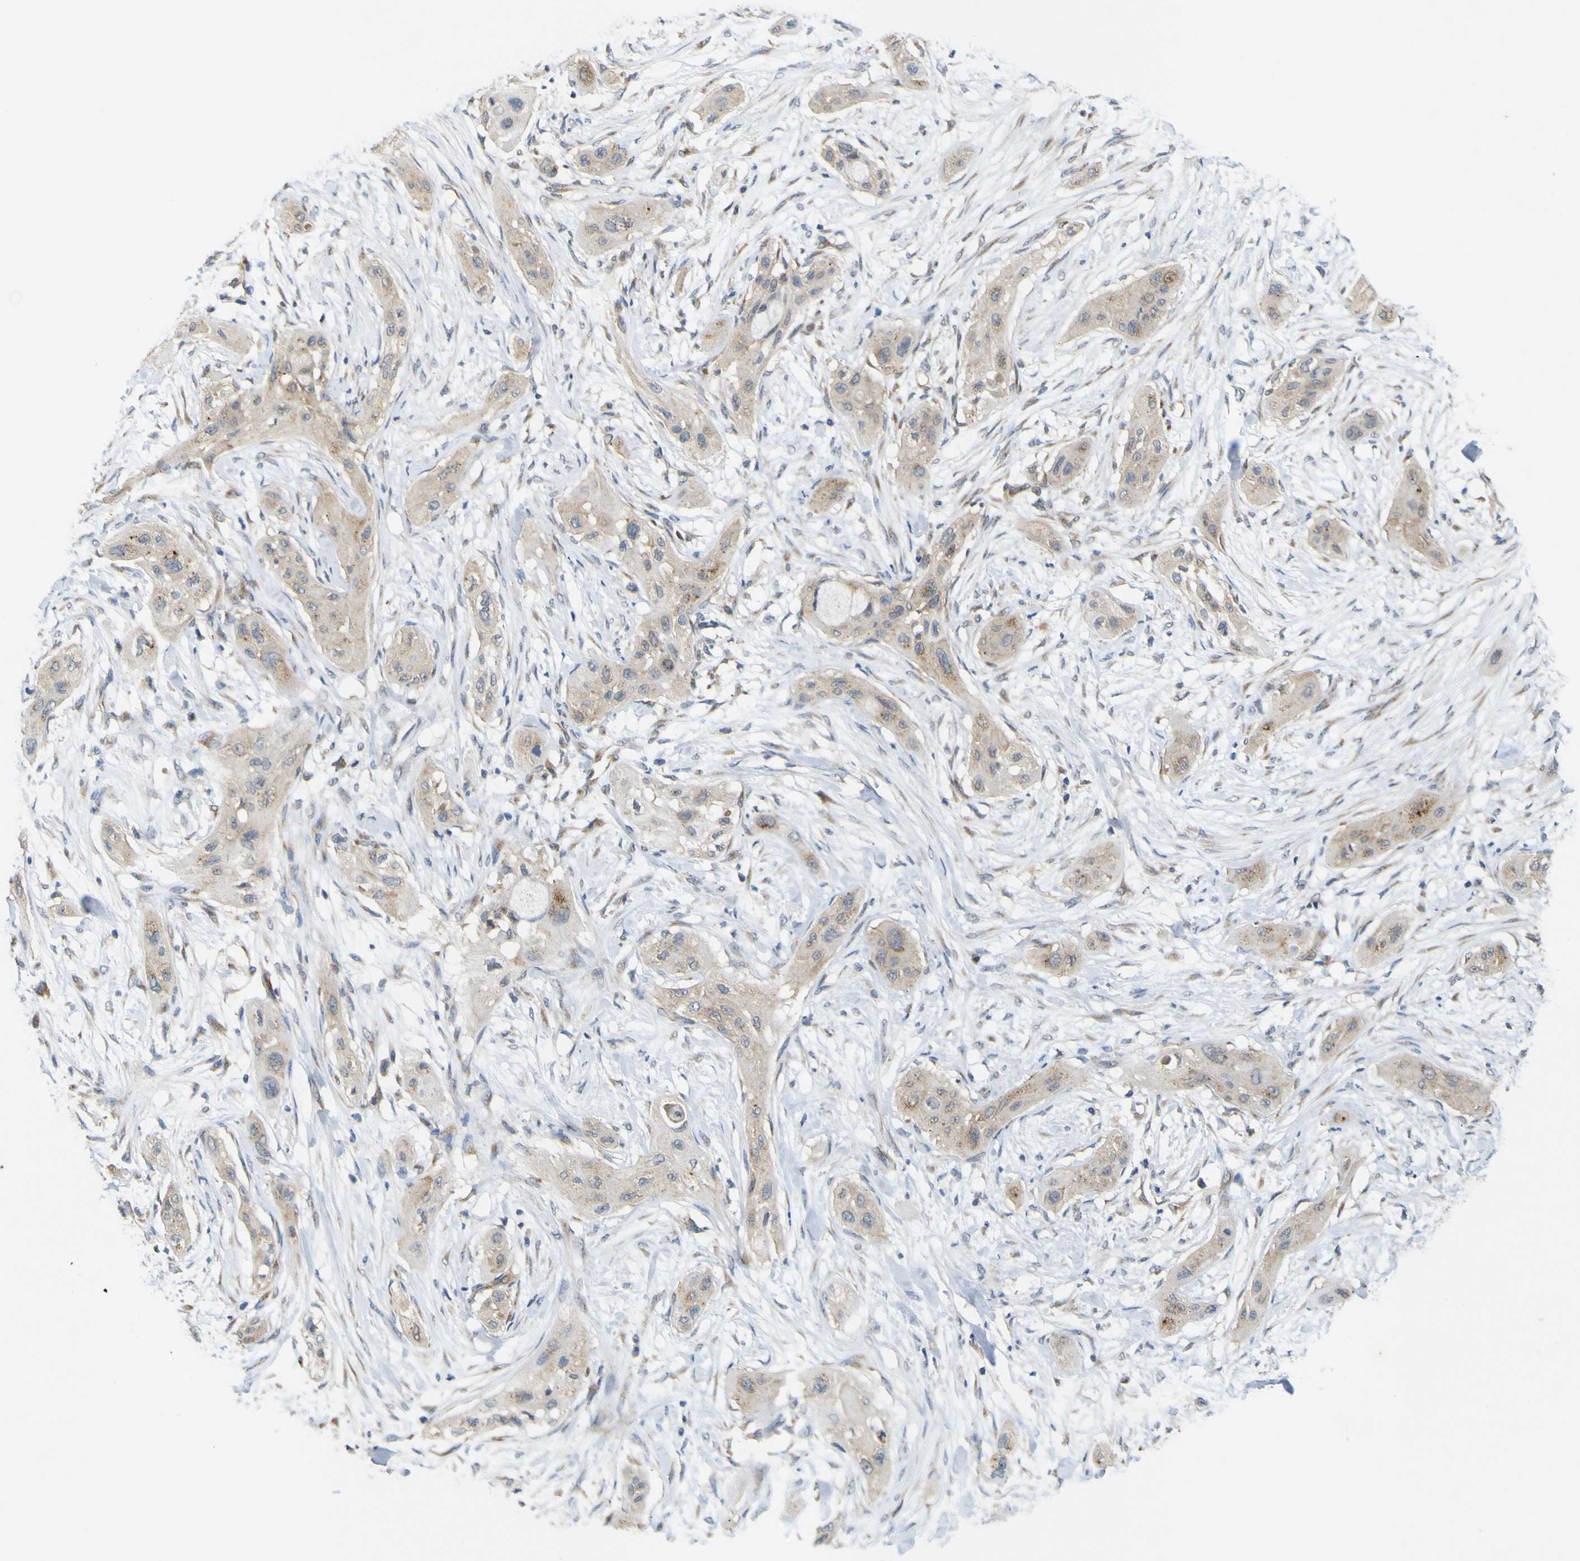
{"staining": {"intensity": "weak", "quantity": "<25%", "location": "cytoplasmic/membranous"}, "tissue": "lung cancer", "cell_type": "Tumor cells", "image_type": "cancer", "snomed": [{"axis": "morphology", "description": "Squamous cell carcinoma, NOS"}, {"axis": "topography", "description": "Lung"}], "caption": "Immunohistochemistry (IHC) photomicrograph of neoplastic tissue: lung squamous cell carcinoma stained with DAB (3,3'-diaminobenzidine) demonstrates no significant protein positivity in tumor cells. Brightfield microscopy of immunohistochemistry stained with DAB (3,3'-diaminobenzidine) (brown) and hematoxylin (blue), captured at high magnification.", "gene": "IGF2R", "patient": {"sex": "female", "age": 47}}